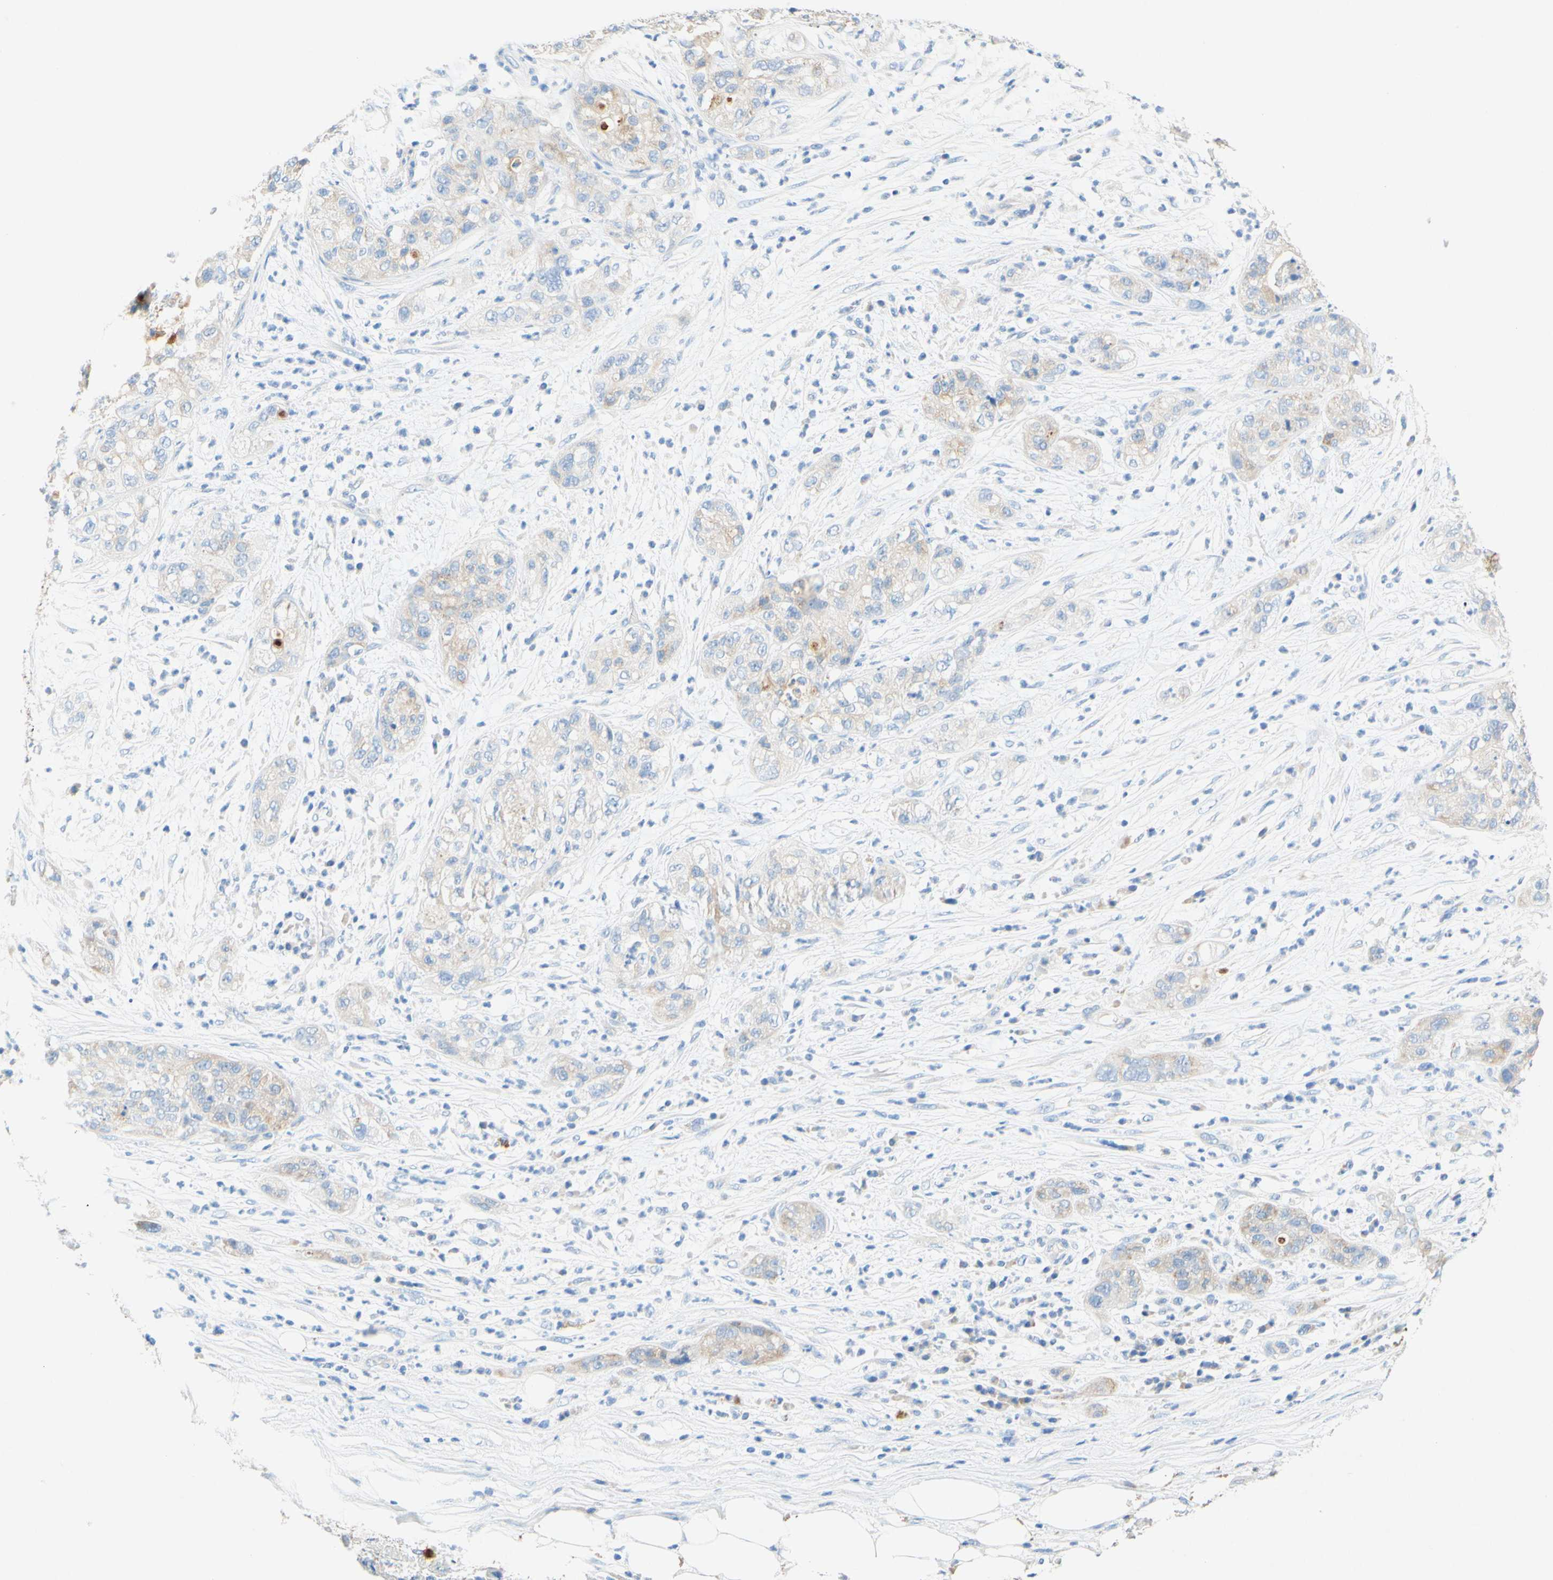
{"staining": {"intensity": "weak", "quantity": "25%-75%", "location": "cytoplasmic/membranous"}, "tissue": "pancreatic cancer", "cell_type": "Tumor cells", "image_type": "cancer", "snomed": [{"axis": "morphology", "description": "Adenocarcinoma, NOS"}, {"axis": "topography", "description": "Pancreas"}], "caption": "Human pancreatic cancer (adenocarcinoma) stained with a brown dye exhibits weak cytoplasmic/membranous positive expression in approximately 25%-75% of tumor cells.", "gene": "SLC46A1", "patient": {"sex": "female", "age": 78}}